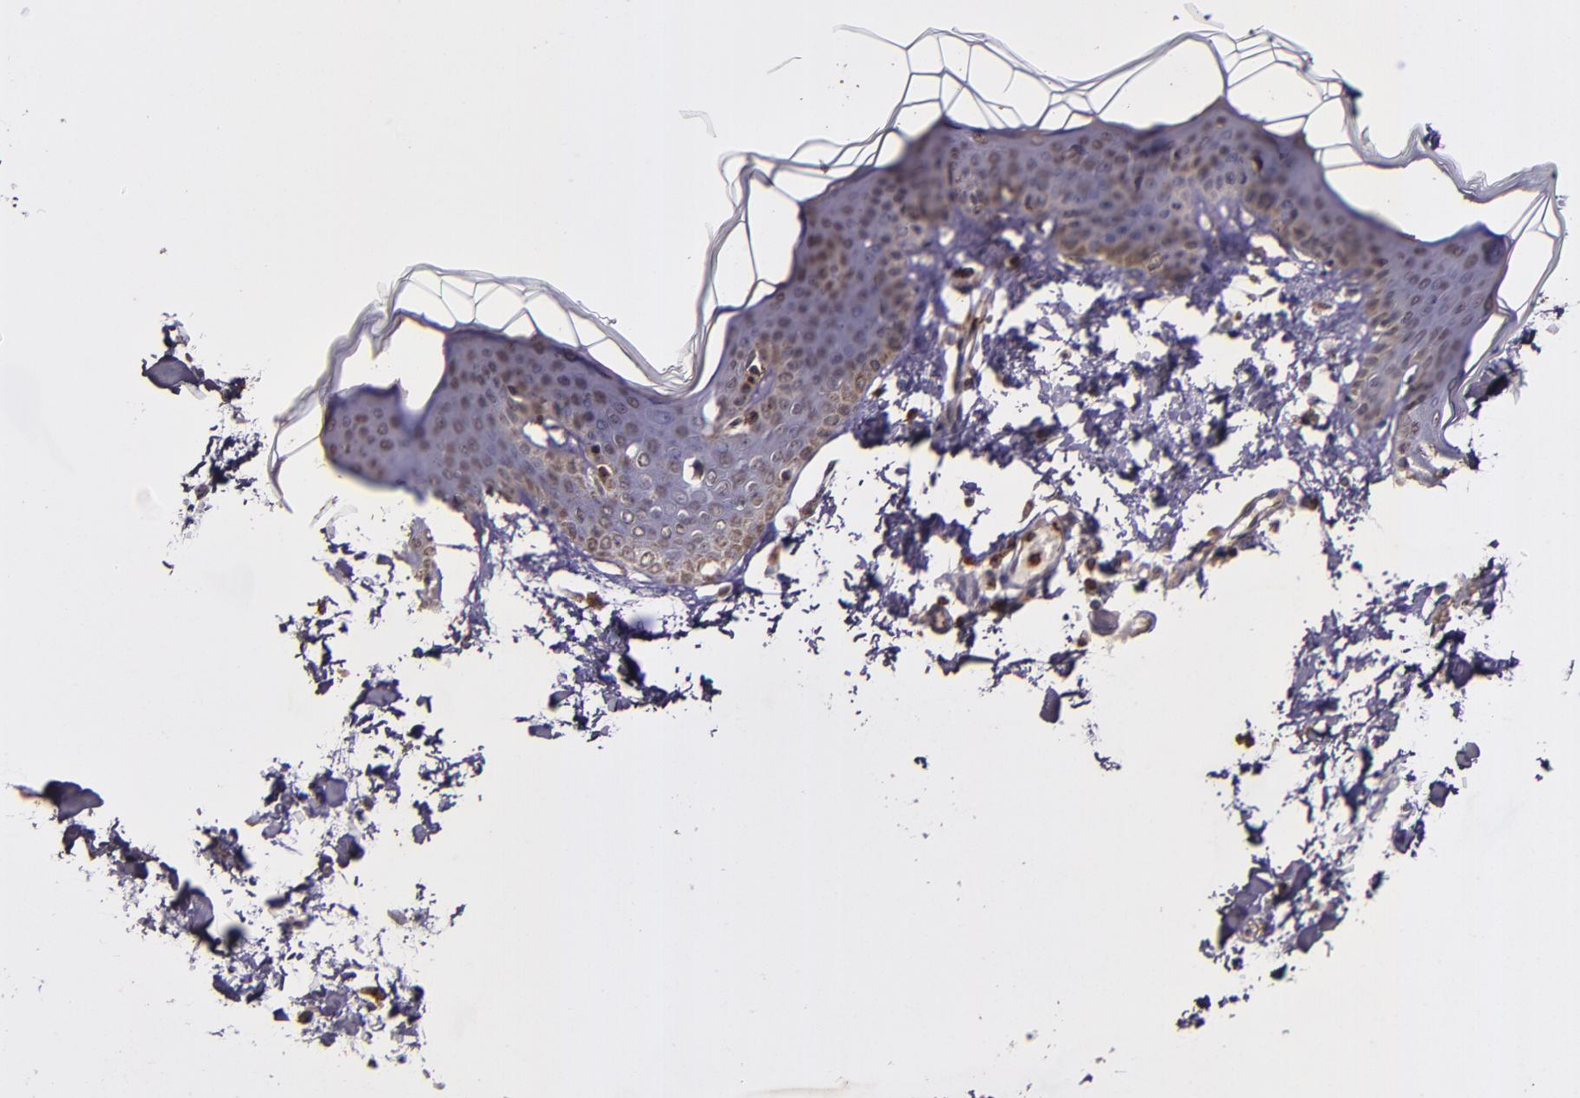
{"staining": {"intensity": "moderate", "quantity": ">75%", "location": "cytoplasmic/membranous"}, "tissue": "skin", "cell_type": "Fibroblasts", "image_type": "normal", "snomed": [{"axis": "morphology", "description": "Normal tissue, NOS"}, {"axis": "topography", "description": "Skin"}], "caption": "IHC of normal skin demonstrates medium levels of moderate cytoplasmic/membranous staining in approximately >75% of fibroblasts. (Stains: DAB (3,3'-diaminobenzidine) in brown, nuclei in blue, Microscopy: brightfield microscopy at high magnification).", "gene": "SLC2A3", "patient": {"sex": "female", "age": 17}}